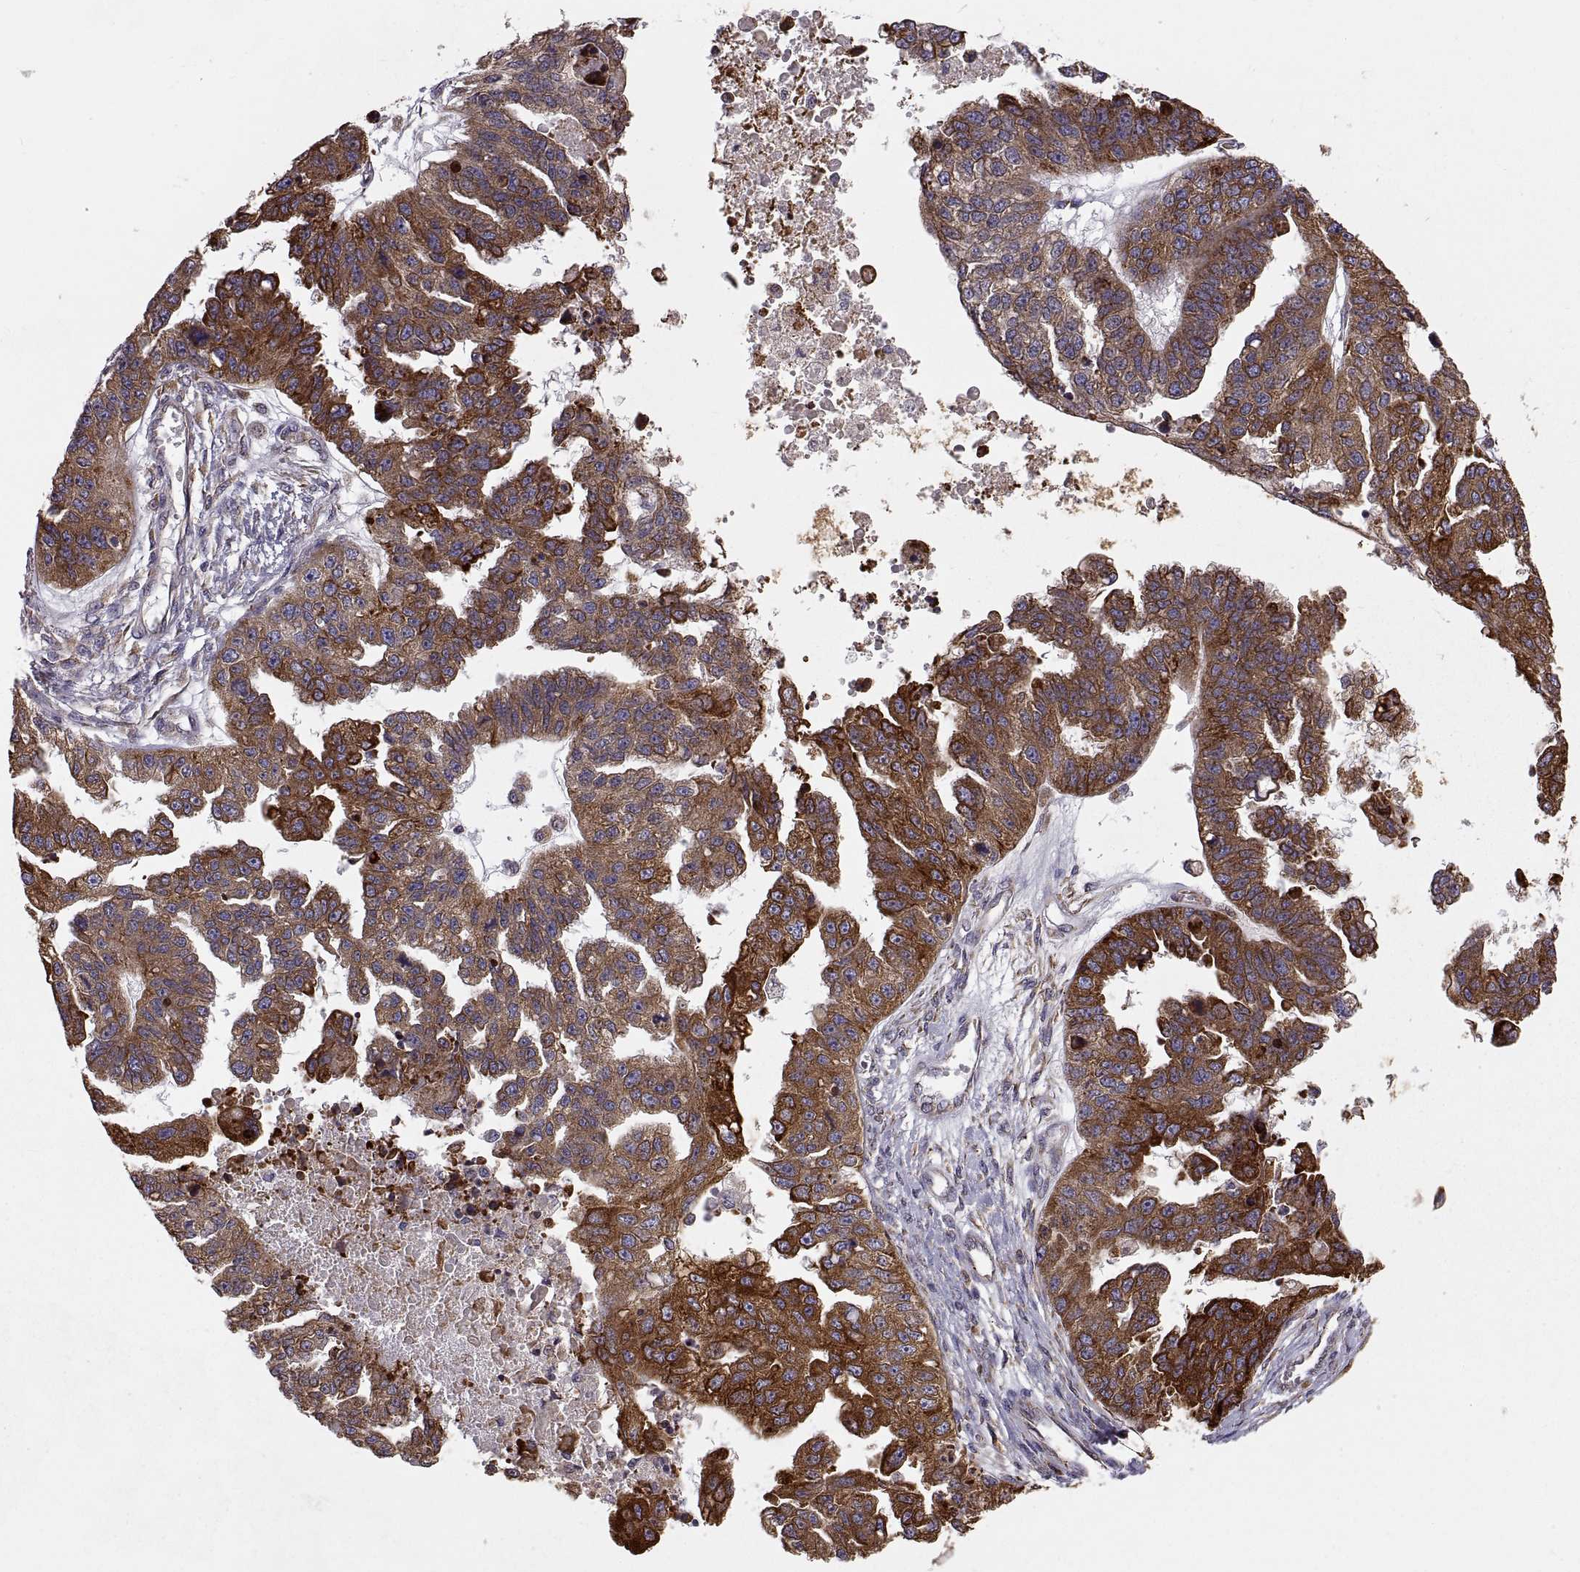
{"staining": {"intensity": "strong", "quantity": ">75%", "location": "cytoplasmic/membranous"}, "tissue": "ovarian cancer", "cell_type": "Tumor cells", "image_type": "cancer", "snomed": [{"axis": "morphology", "description": "Cystadenocarcinoma, serous, NOS"}, {"axis": "topography", "description": "Ovary"}], "caption": "Ovarian serous cystadenocarcinoma stained with IHC displays strong cytoplasmic/membranous staining in about >75% of tumor cells. (Stains: DAB (3,3'-diaminobenzidine) in brown, nuclei in blue, Microscopy: brightfield microscopy at high magnification).", "gene": "PLEKHB2", "patient": {"sex": "female", "age": 58}}